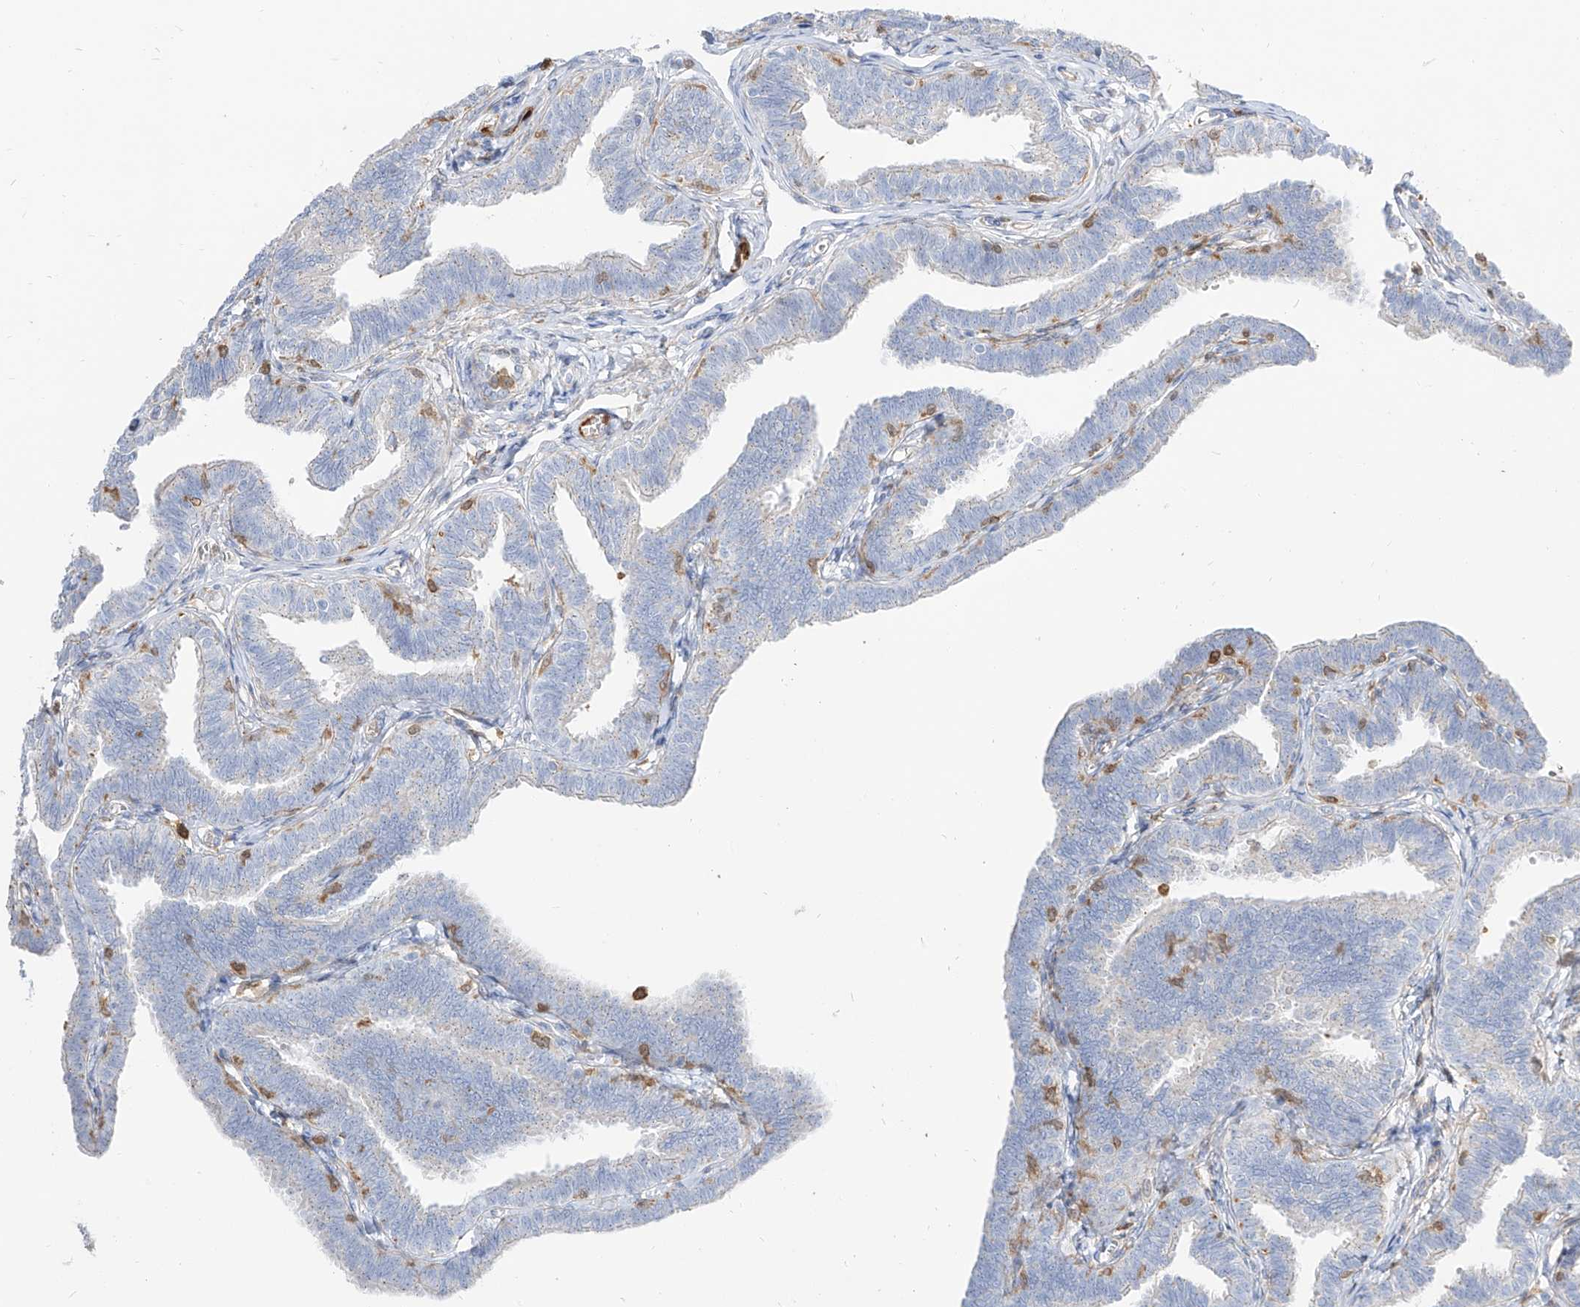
{"staining": {"intensity": "negative", "quantity": "none", "location": "none"}, "tissue": "fallopian tube", "cell_type": "Glandular cells", "image_type": "normal", "snomed": [{"axis": "morphology", "description": "Normal tissue, NOS"}, {"axis": "topography", "description": "Fallopian tube"}, {"axis": "topography", "description": "Ovary"}], "caption": "Immunohistochemistry (IHC) of unremarkable fallopian tube reveals no expression in glandular cells.", "gene": "KYNU", "patient": {"sex": "female", "age": 23}}